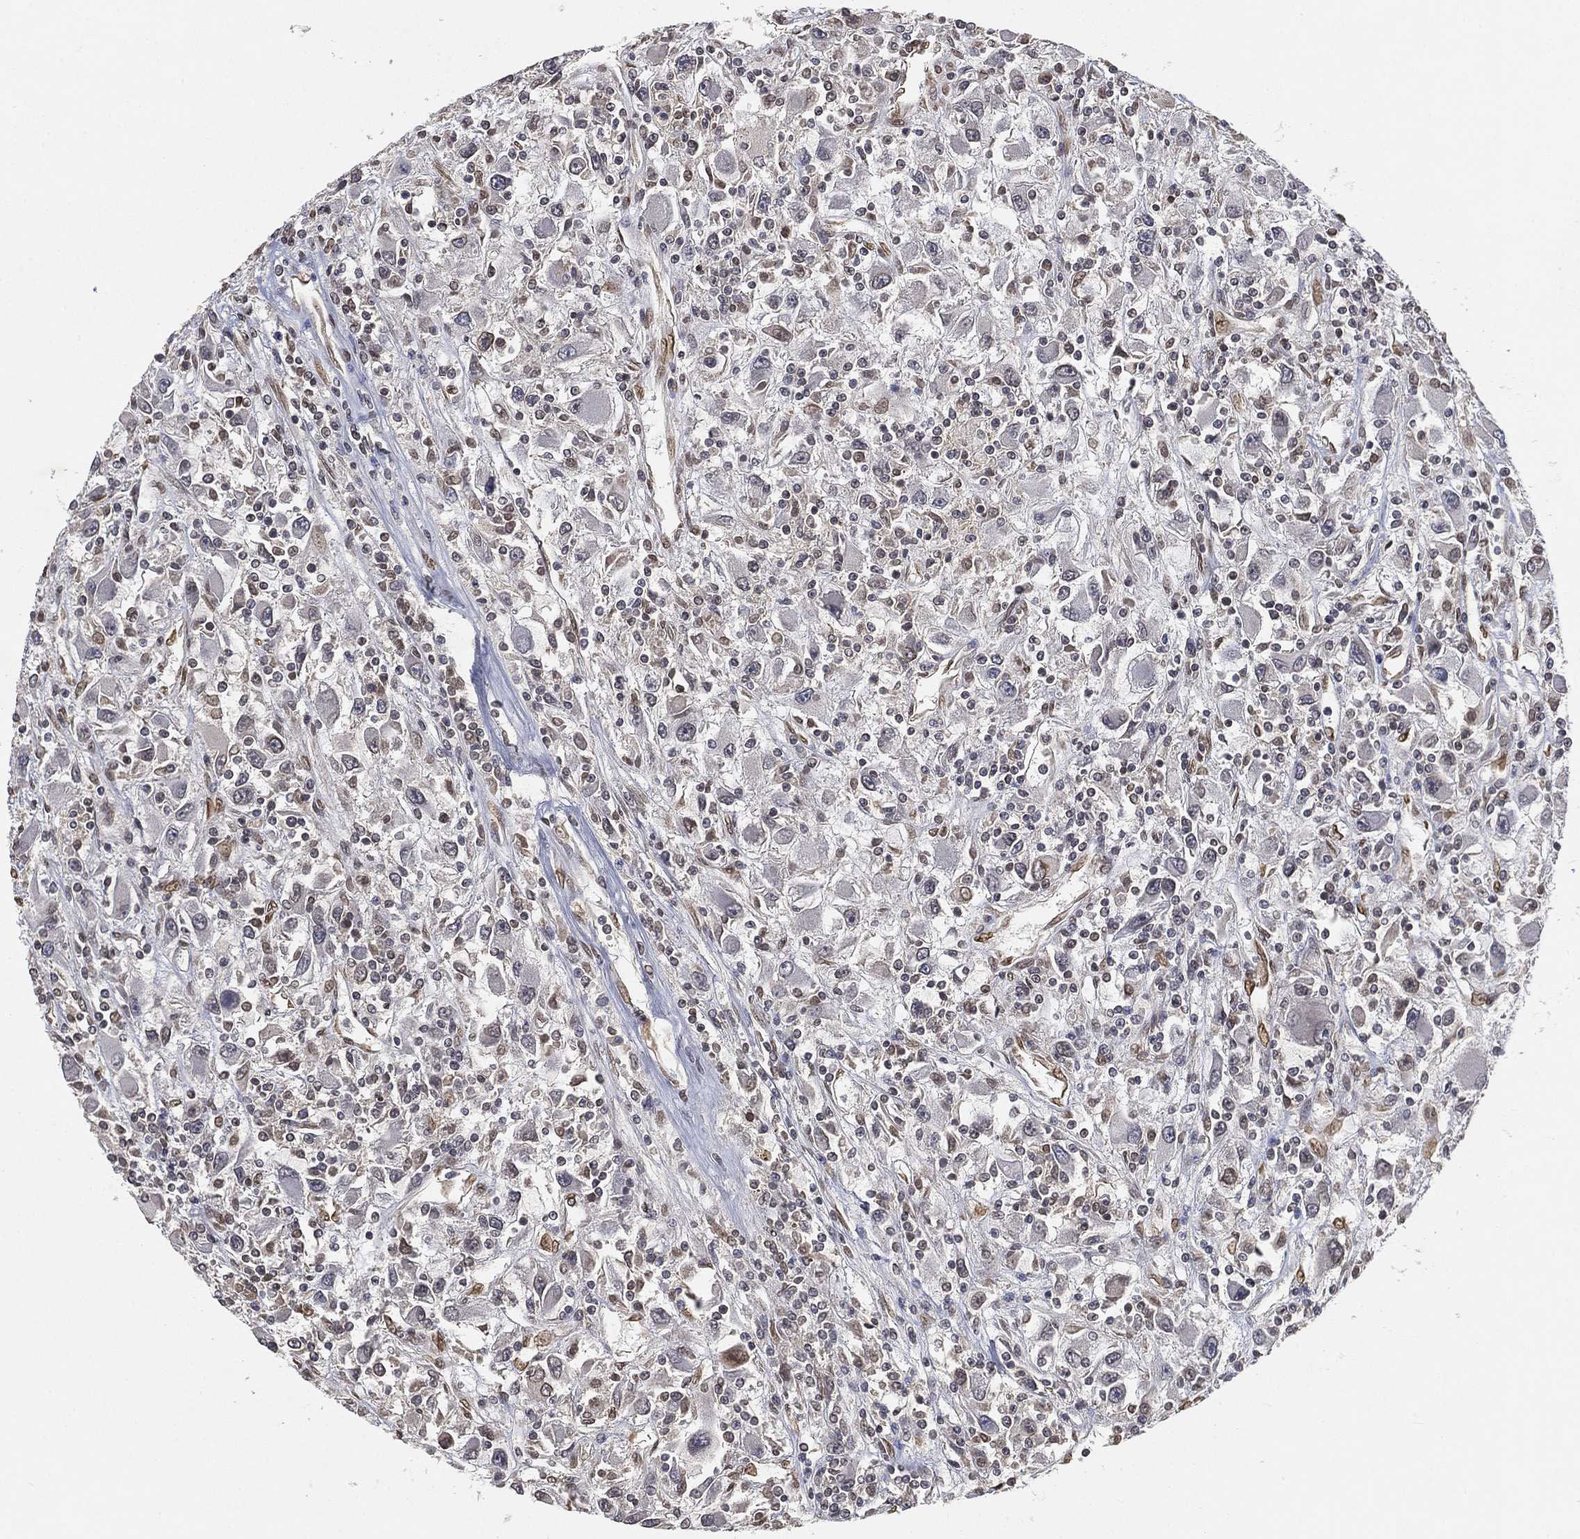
{"staining": {"intensity": "negative", "quantity": "none", "location": "none"}, "tissue": "renal cancer", "cell_type": "Tumor cells", "image_type": "cancer", "snomed": [{"axis": "morphology", "description": "Adenocarcinoma, NOS"}, {"axis": "topography", "description": "Kidney"}], "caption": "Tumor cells show no significant staining in renal cancer. (DAB (3,3'-diaminobenzidine) immunohistochemistry with hematoxylin counter stain).", "gene": "UBA5", "patient": {"sex": "female", "age": 67}}